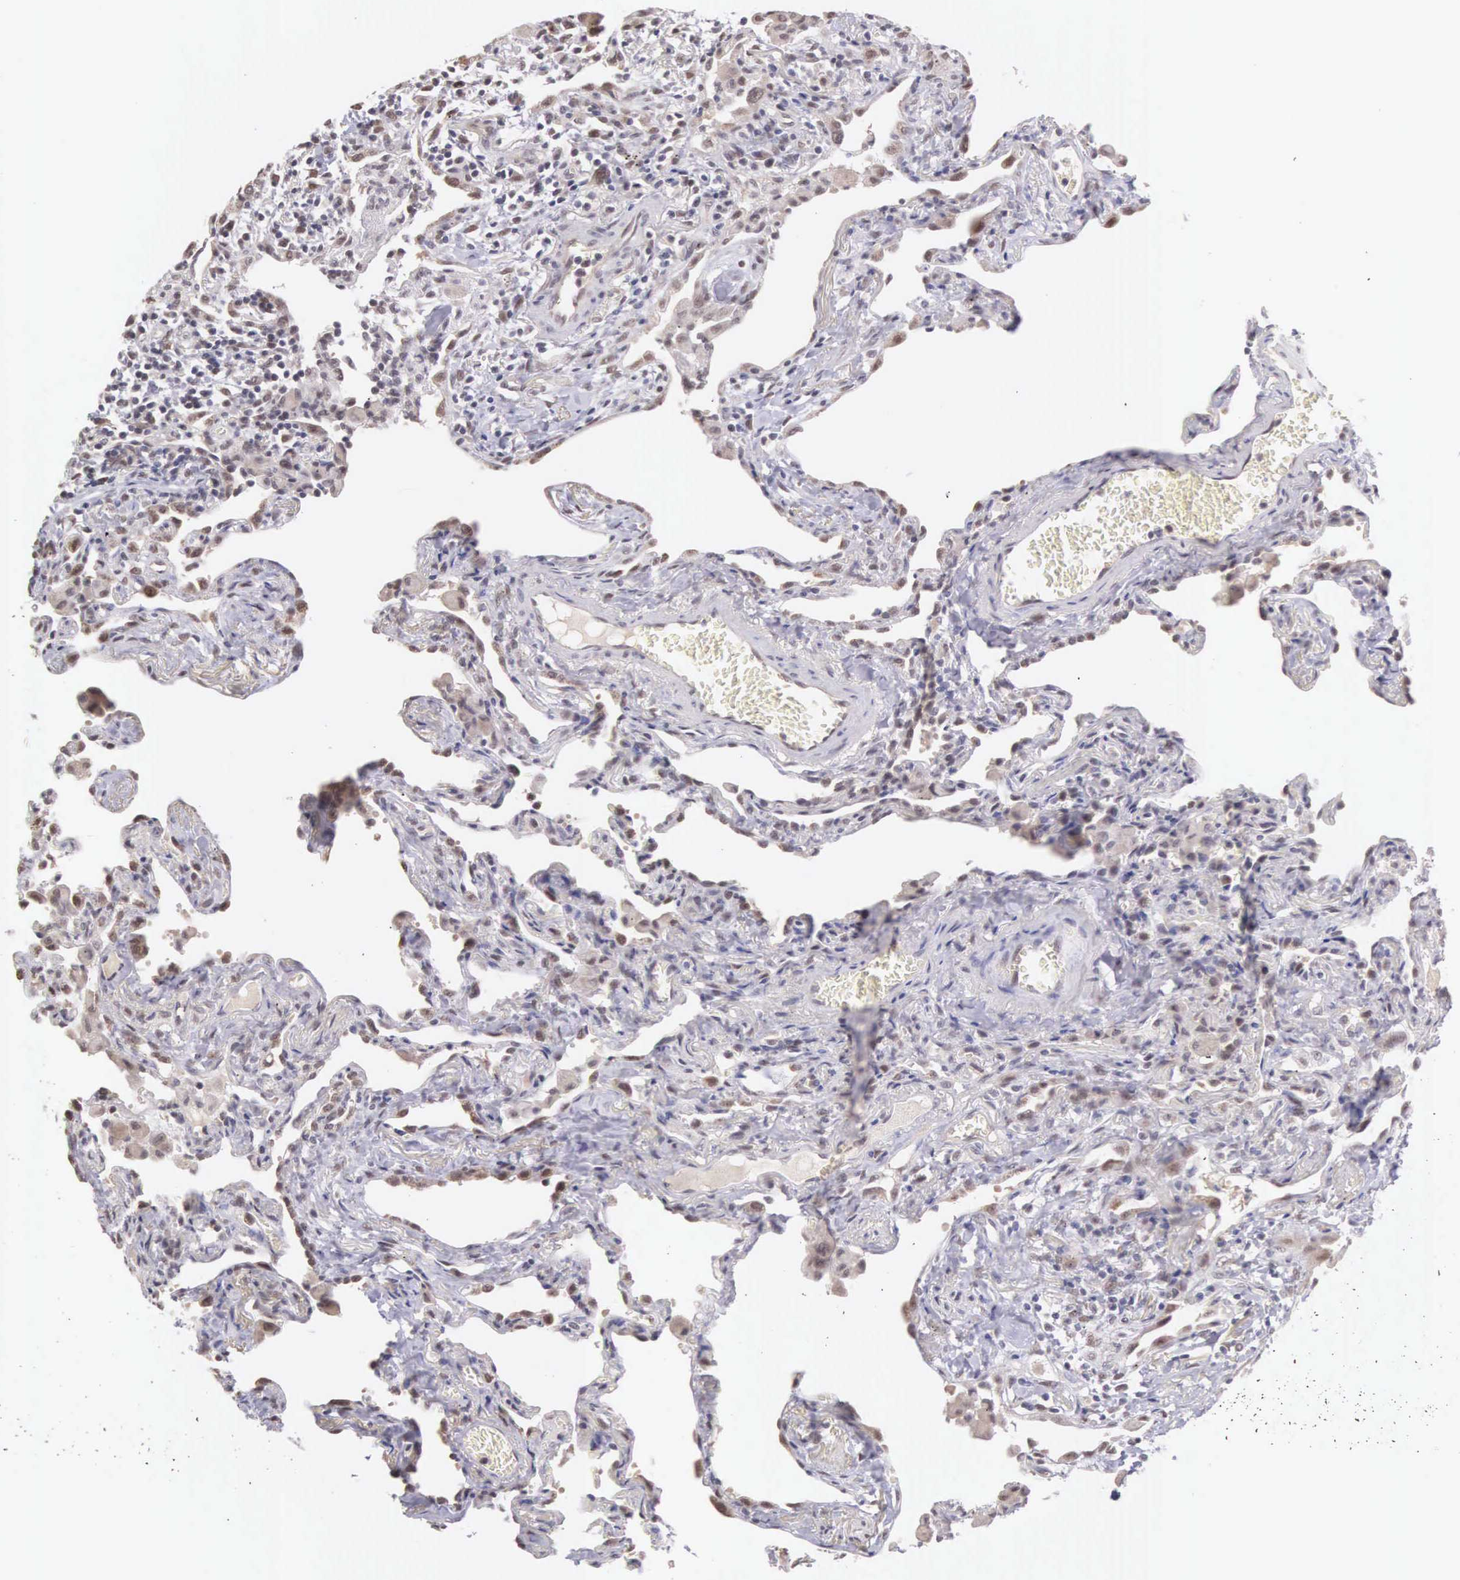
{"staining": {"intensity": "moderate", "quantity": "25%-75%", "location": "nuclear"}, "tissue": "lung", "cell_type": "Alveolar cells", "image_type": "normal", "snomed": [{"axis": "morphology", "description": "Normal tissue, NOS"}, {"axis": "topography", "description": "Lung"}], "caption": "A brown stain labels moderate nuclear positivity of a protein in alveolar cells of normal human lung.", "gene": "HMGXB4", "patient": {"sex": "male", "age": 73}}